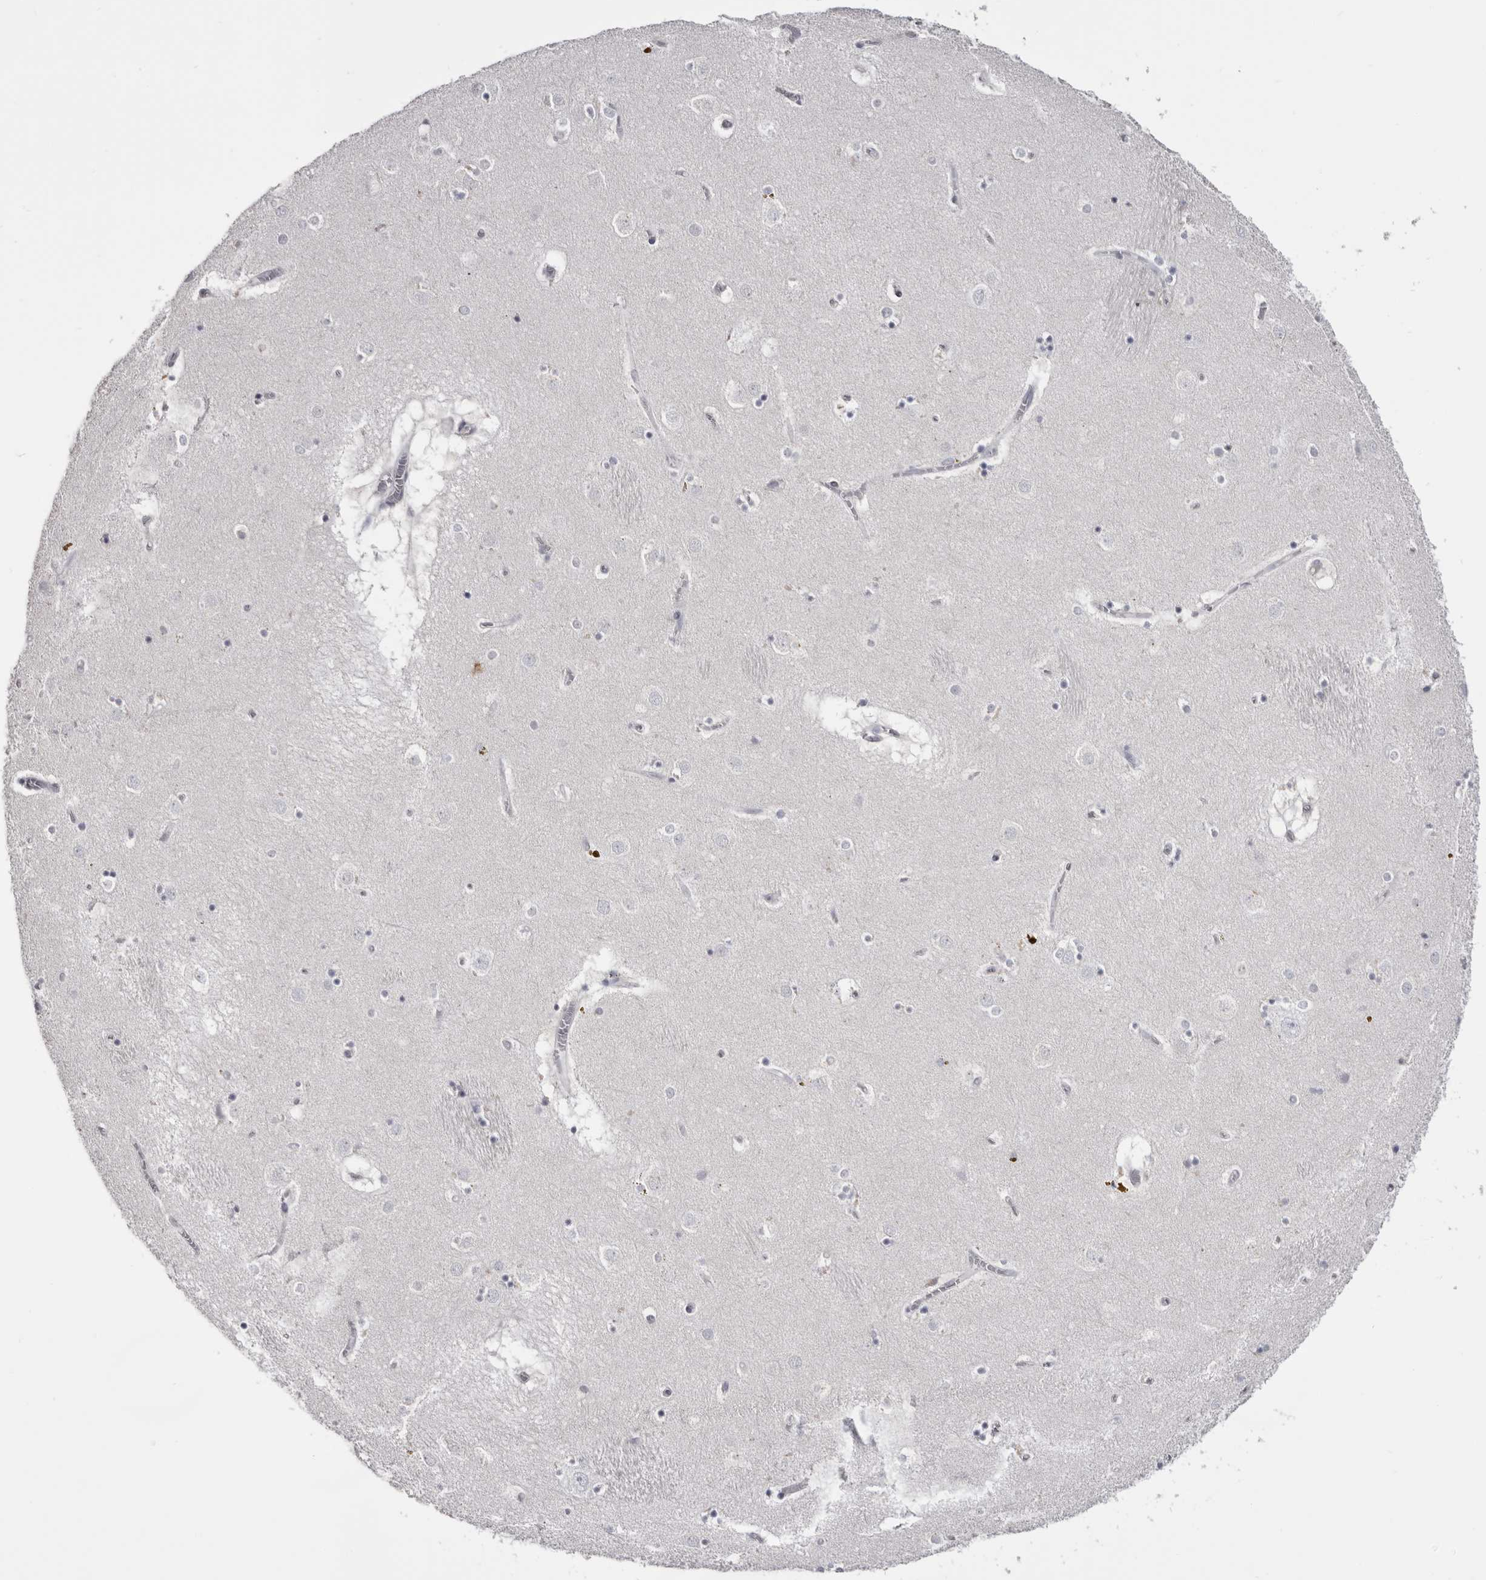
{"staining": {"intensity": "strong", "quantity": "<25%", "location": "cytoplasmic/membranous"}, "tissue": "caudate", "cell_type": "Glial cells", "image_type": "normal", "snomed": [{"axis": "morphology", "description": "Normal tissue, NOS"}, {"axis": "topography", "description": "Lateral ventricle wall"}], "caption": "Immunohistochemistry (DAB) staining of benign caudate exhibits strong cytoplasmic/membranous protein staining in about <25% of glial cells.", "gene": "CGN", "patient": {"sex": "male", "age": 70}}